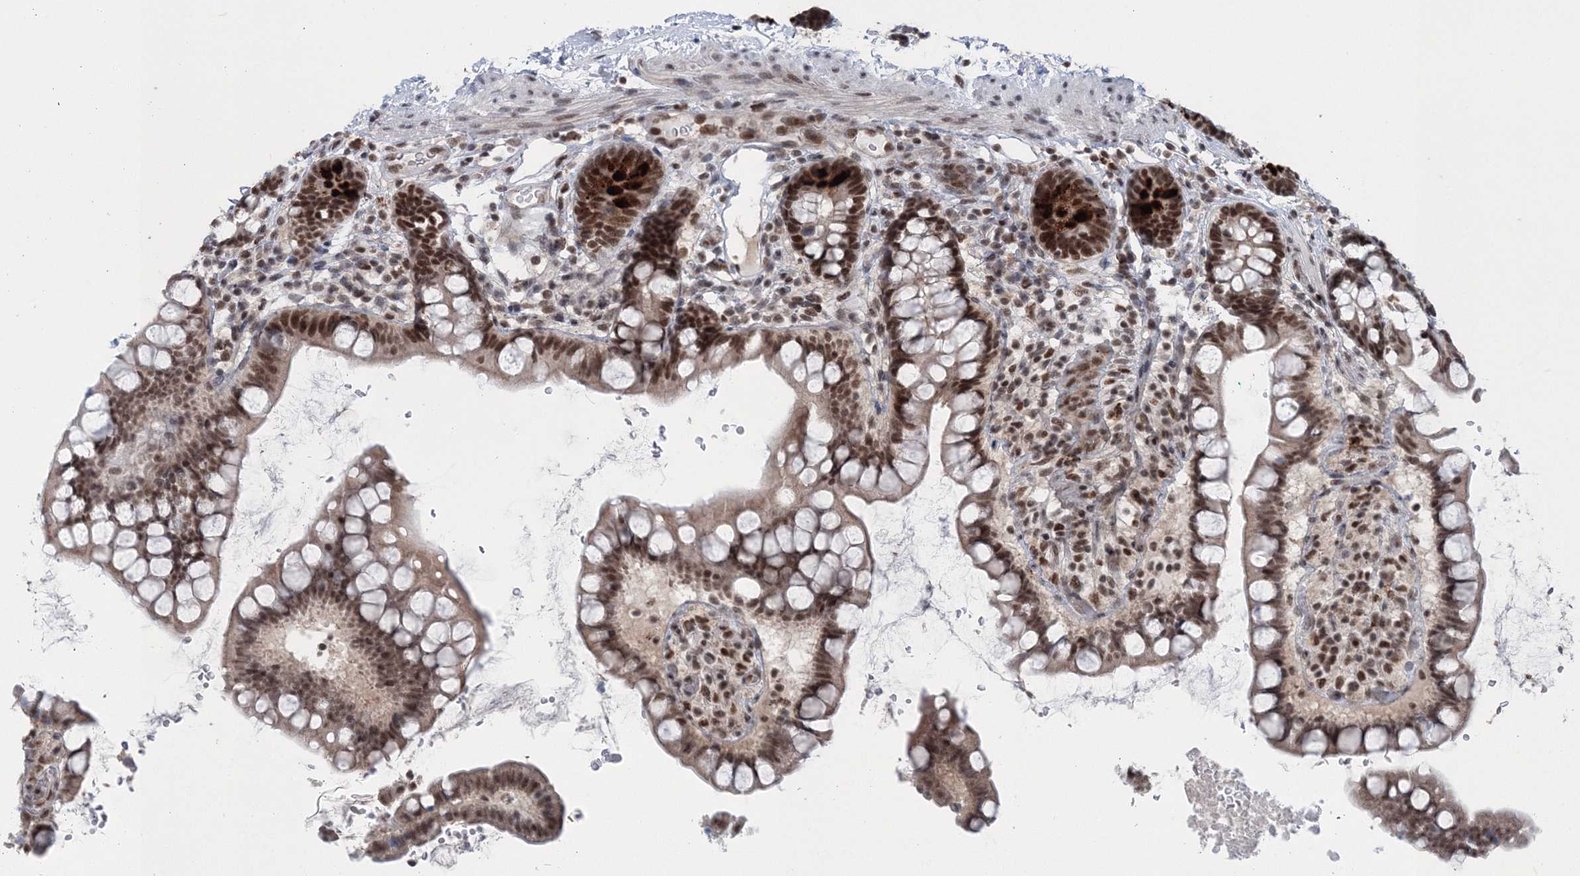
{"staining": {"intensity": "strong", "quantity": ">75%", "location": "cytoplasmic/membranous,nuclear"}, "tissue": "small intestine", "cell_type": "Glandular cells", "image_type": "normal", "snomed": [{"axis": "morphology", "description": "Normal tissue, NOS"}, {"axis": "topography", "description": "Smooth muscle"}, {"axis": "topography", "description": "Small intestine"}], "caption": "Protein expression analysis of normal human small intestine reveals strong cytoplasmic/membranous,nuclear expression in approximately >75% of glandular cells. The protein is stained brown, and the nuclei are stained in blue (DAB (3,3'-diaminobenzidine) IHC with brightfield microscopy, high magnification).", "gene": "PDS5A", "patient": {"sex": "female", "age": 84}}